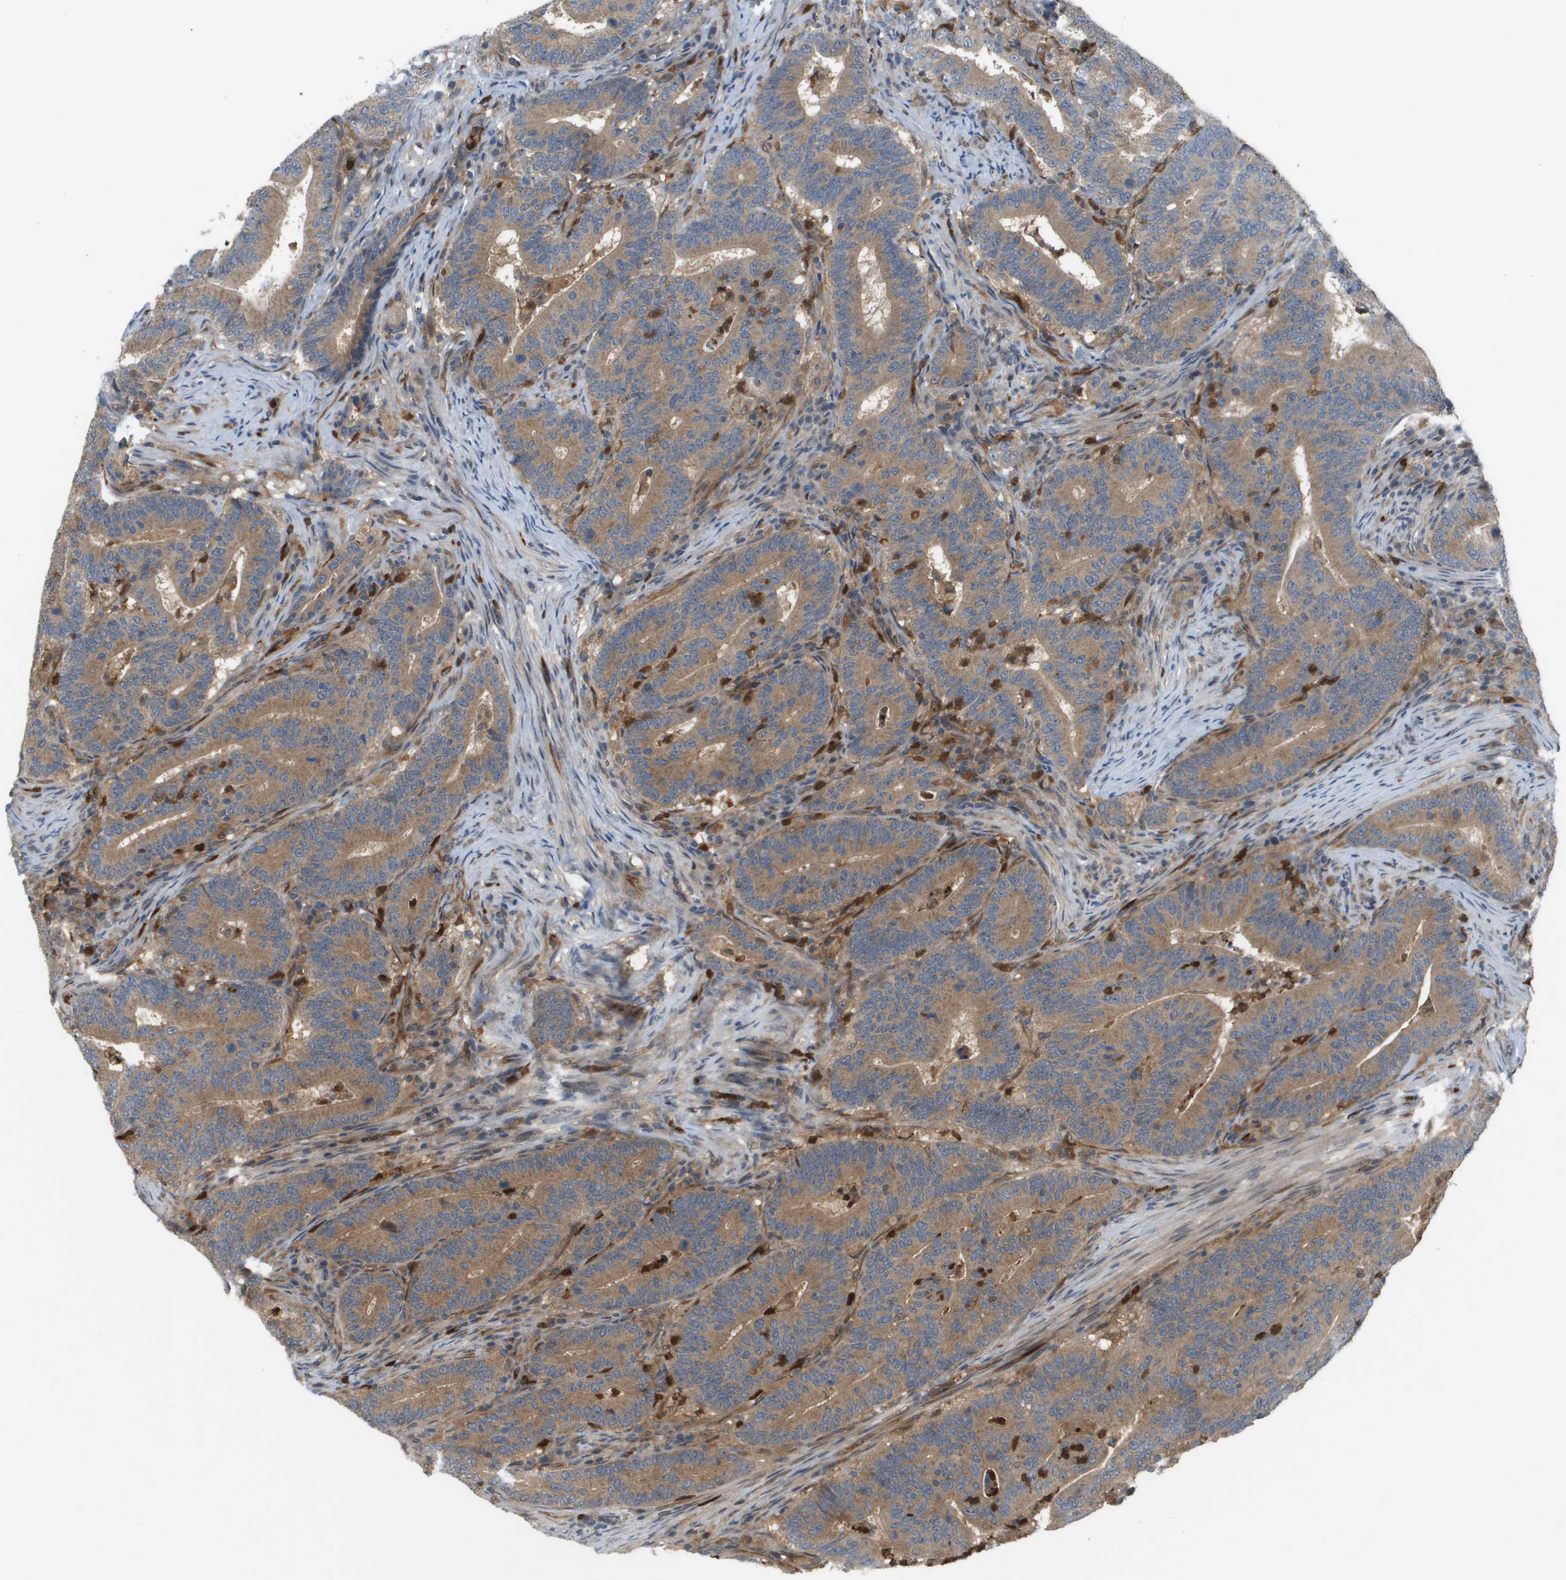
{"staining": {"intensity": "moderate", "quantity": ">75%", "location": "cytoplasmic/membranous"}, "tissue": "colorectal cancer", "cell_type": "Tumor cells", "image_type": "cancer", "snomed": [{"axis": "morphology", "description": "Adenocarcinoma, NOS"}, {"axis": "topography", "description": "Colon"}], "caption": "A high-resolution photomicrograph shows immunohistochemistry (IHC) staining of colorectal adenocarcinoma, which shows moderate cytoplasmic/membranous staining in about >75% of tumor cells.", "gene": "PALD1", "patient": {"sex": "female", "age": 66}}